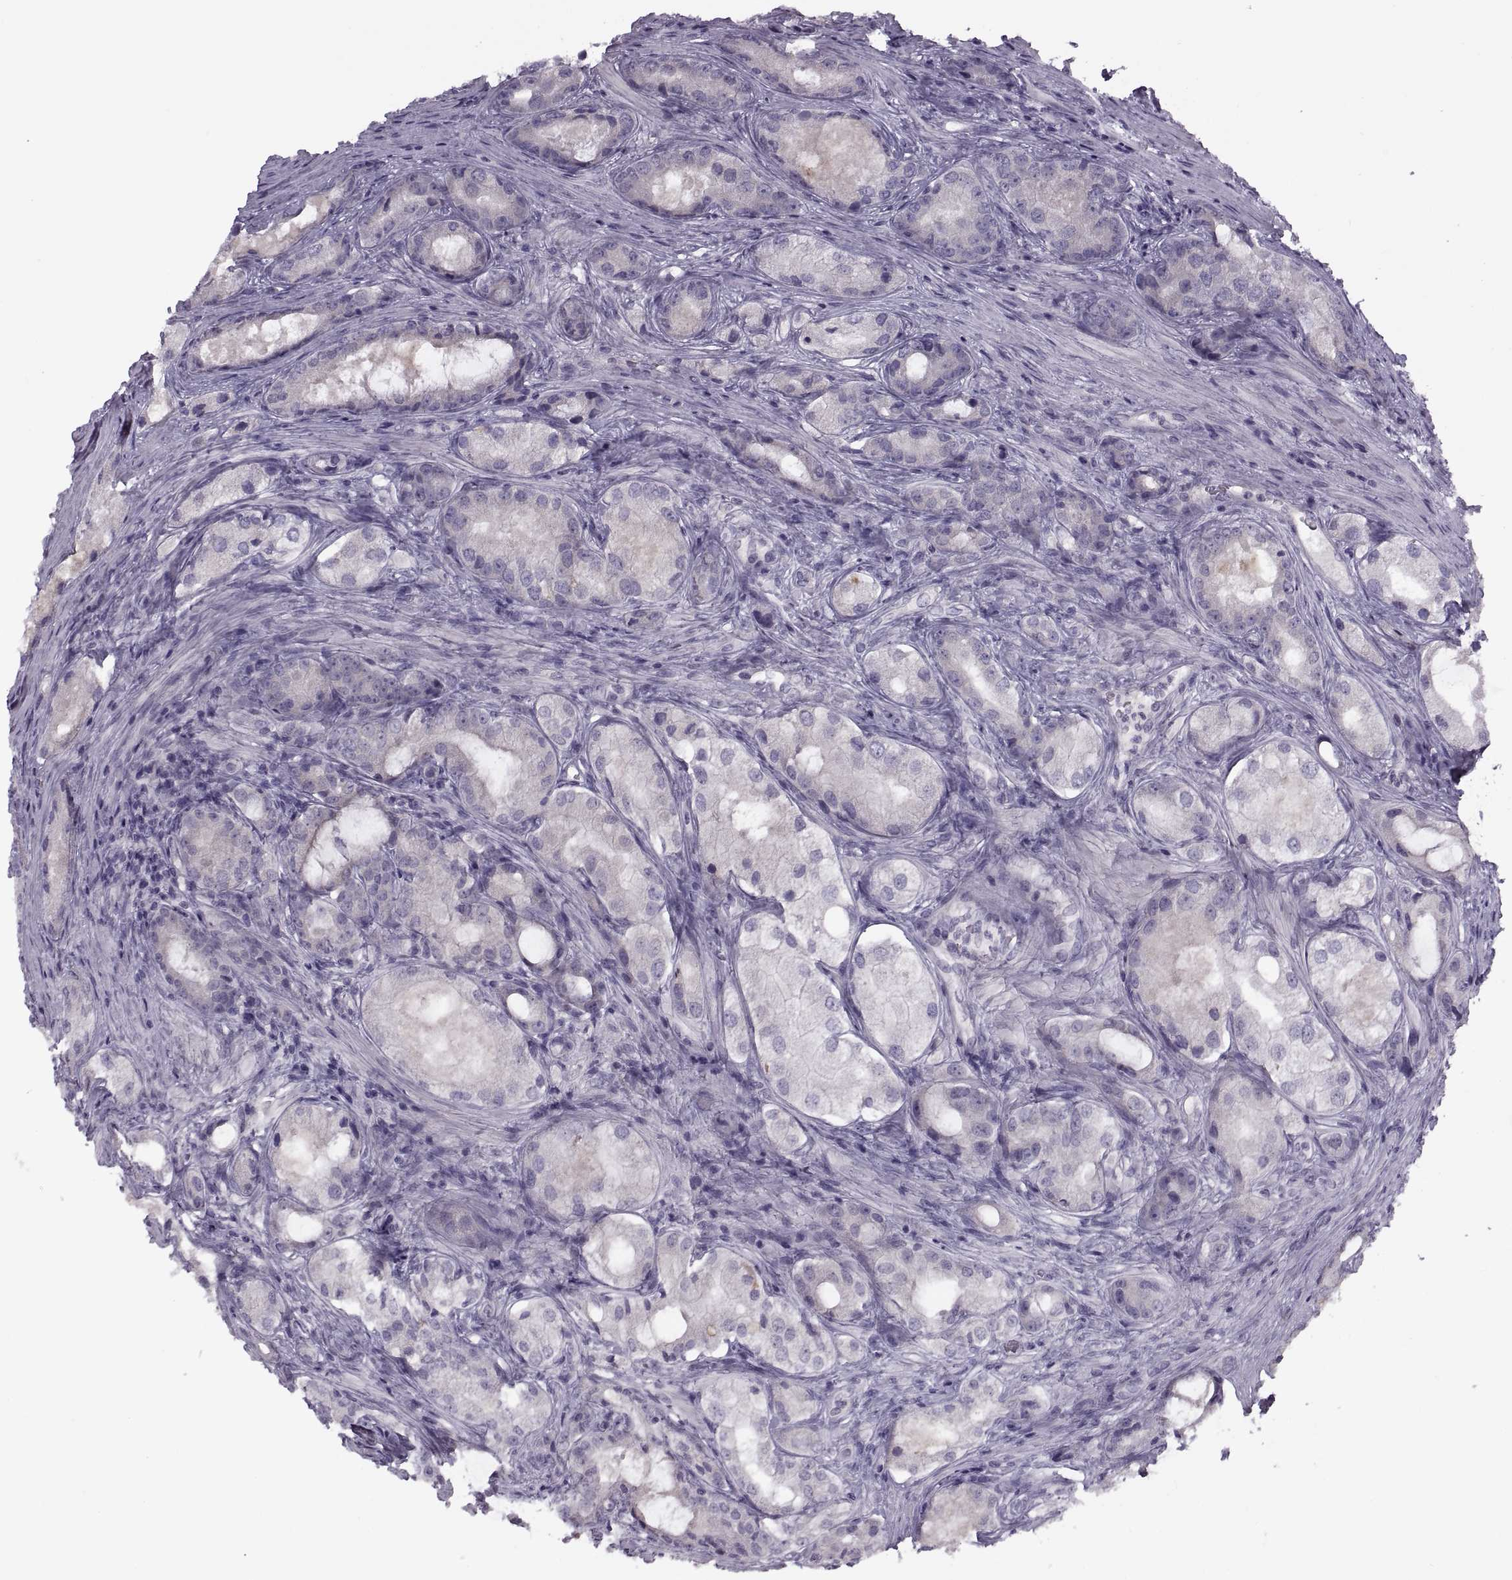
{"staining": {"intensity": "negative", "quantity": "none", "location": "none"}, "tissue": "prostate cancer", "cell_type": "Tumor cells", "image_type": "cancer", "snomed": [{"axis": "morphology", "description": "Adenocarcinoma, Low grade"}, {"axis": "topography", "description": "Prostate"}], "caption": "Prostate cancer (low-grade adenocarcinoma) was stained to show a protein in brown. There is no significant positivity in tumor cells. (DAB immunohistochemistry (IHC) with hematoxylin counter stain).", "gene": "H2AP", "patient": {"sex": "male", "age": 68}}